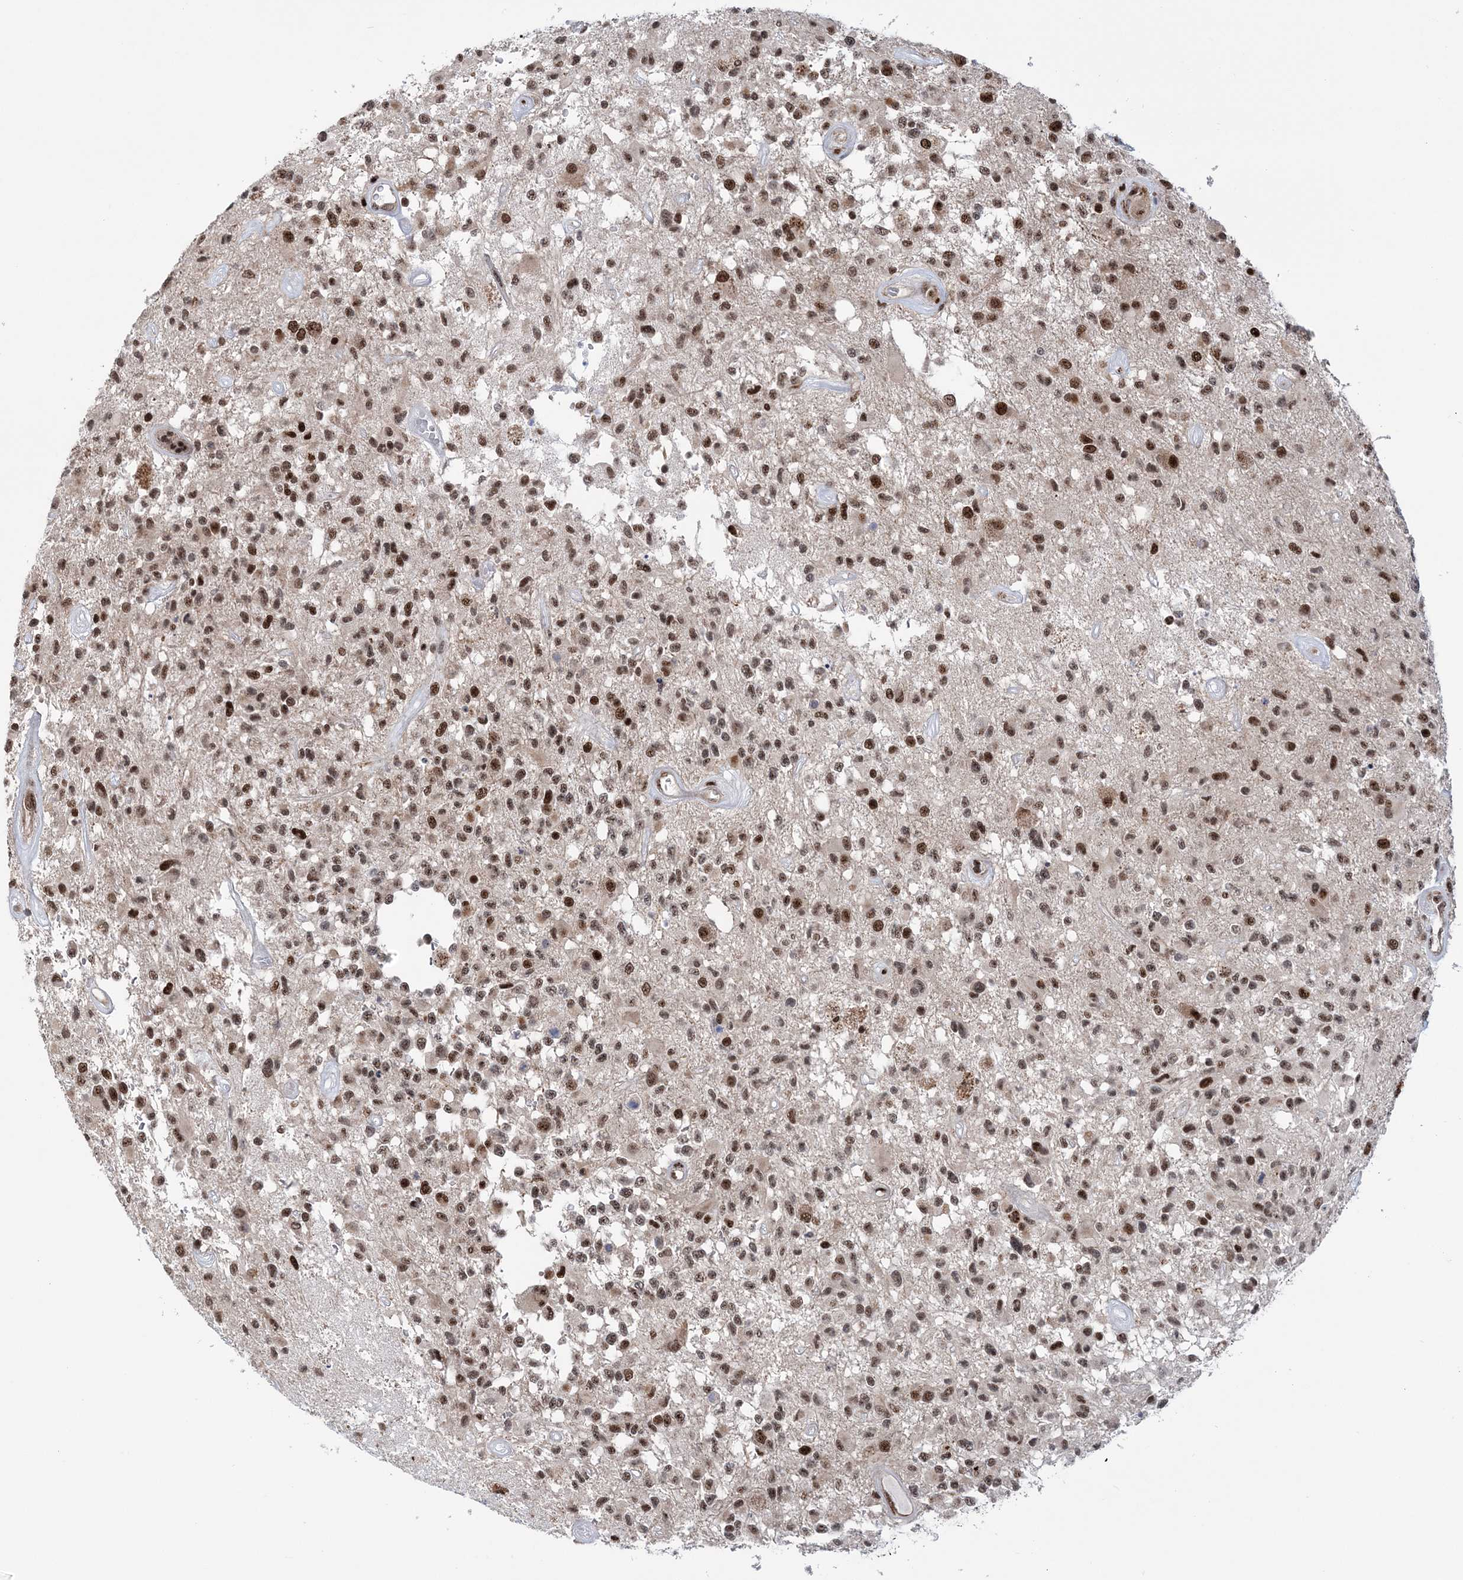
{"staining": {"intensity": "moderate", "quantity": ">75%", "location": "nuclear"}, "tissue": "glioma", "cell_type": "Tumor cells", "image_type": "cancer", "snomed": [{"axis": "morphology", "description": "Glioma, malignant, High grade"}, {"axis": "morphology", "description": "Glioblastoma, NOS"}, {"axis": "topography", "description": "Brain"}], "caption": "Glioma stained for a protein reveals moderate nuclear positivity in tumor cells. (Stains: DAB in brown, nuclei in blue, Microscopy: brightfield microscopy at high magnification).", "gene": "TATDN2", "patient": {"sex": "male", "age": 60}}